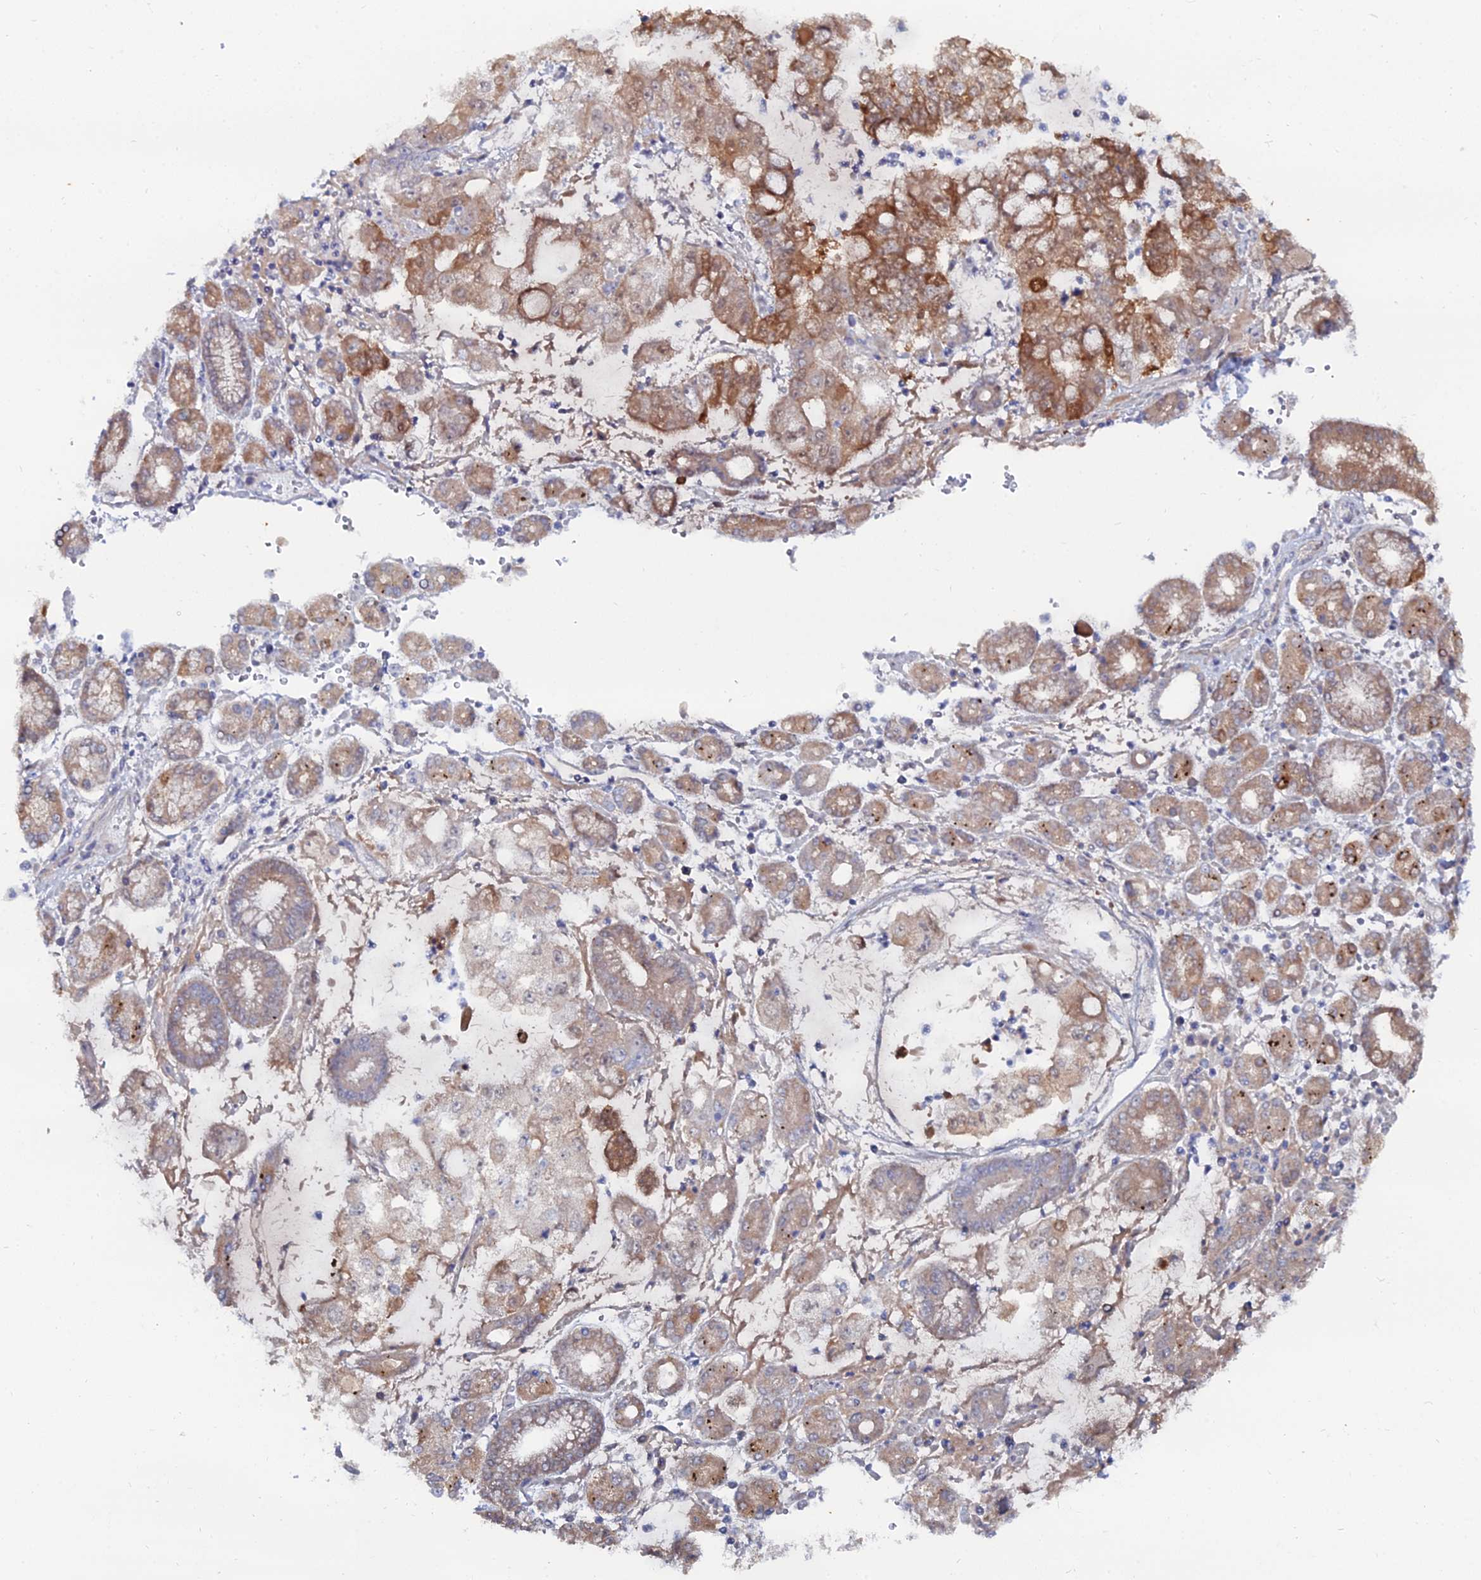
{"staining": {"intensity": "moderate", "quantity": "25%-75%", "location": "cytoplasmic/membranous"}, "tissue": "stomach cancer", "cell_type": "Tumor cells", "image_type": "cancer", "snomed": [{"axis": "morphology", "description": "Adenocarcinoma, NOS"}, {"axis": "topography", "description": "Stomach"}], "caption": "Moderate cytoplasmic/membranous positivity for a protein is identified in about 25%-75% of tumor cells of stomach cancer using immunohistochemistry (IHC).", "gene": "THAP4", "patient": {"sex": "male", "age": 76}}